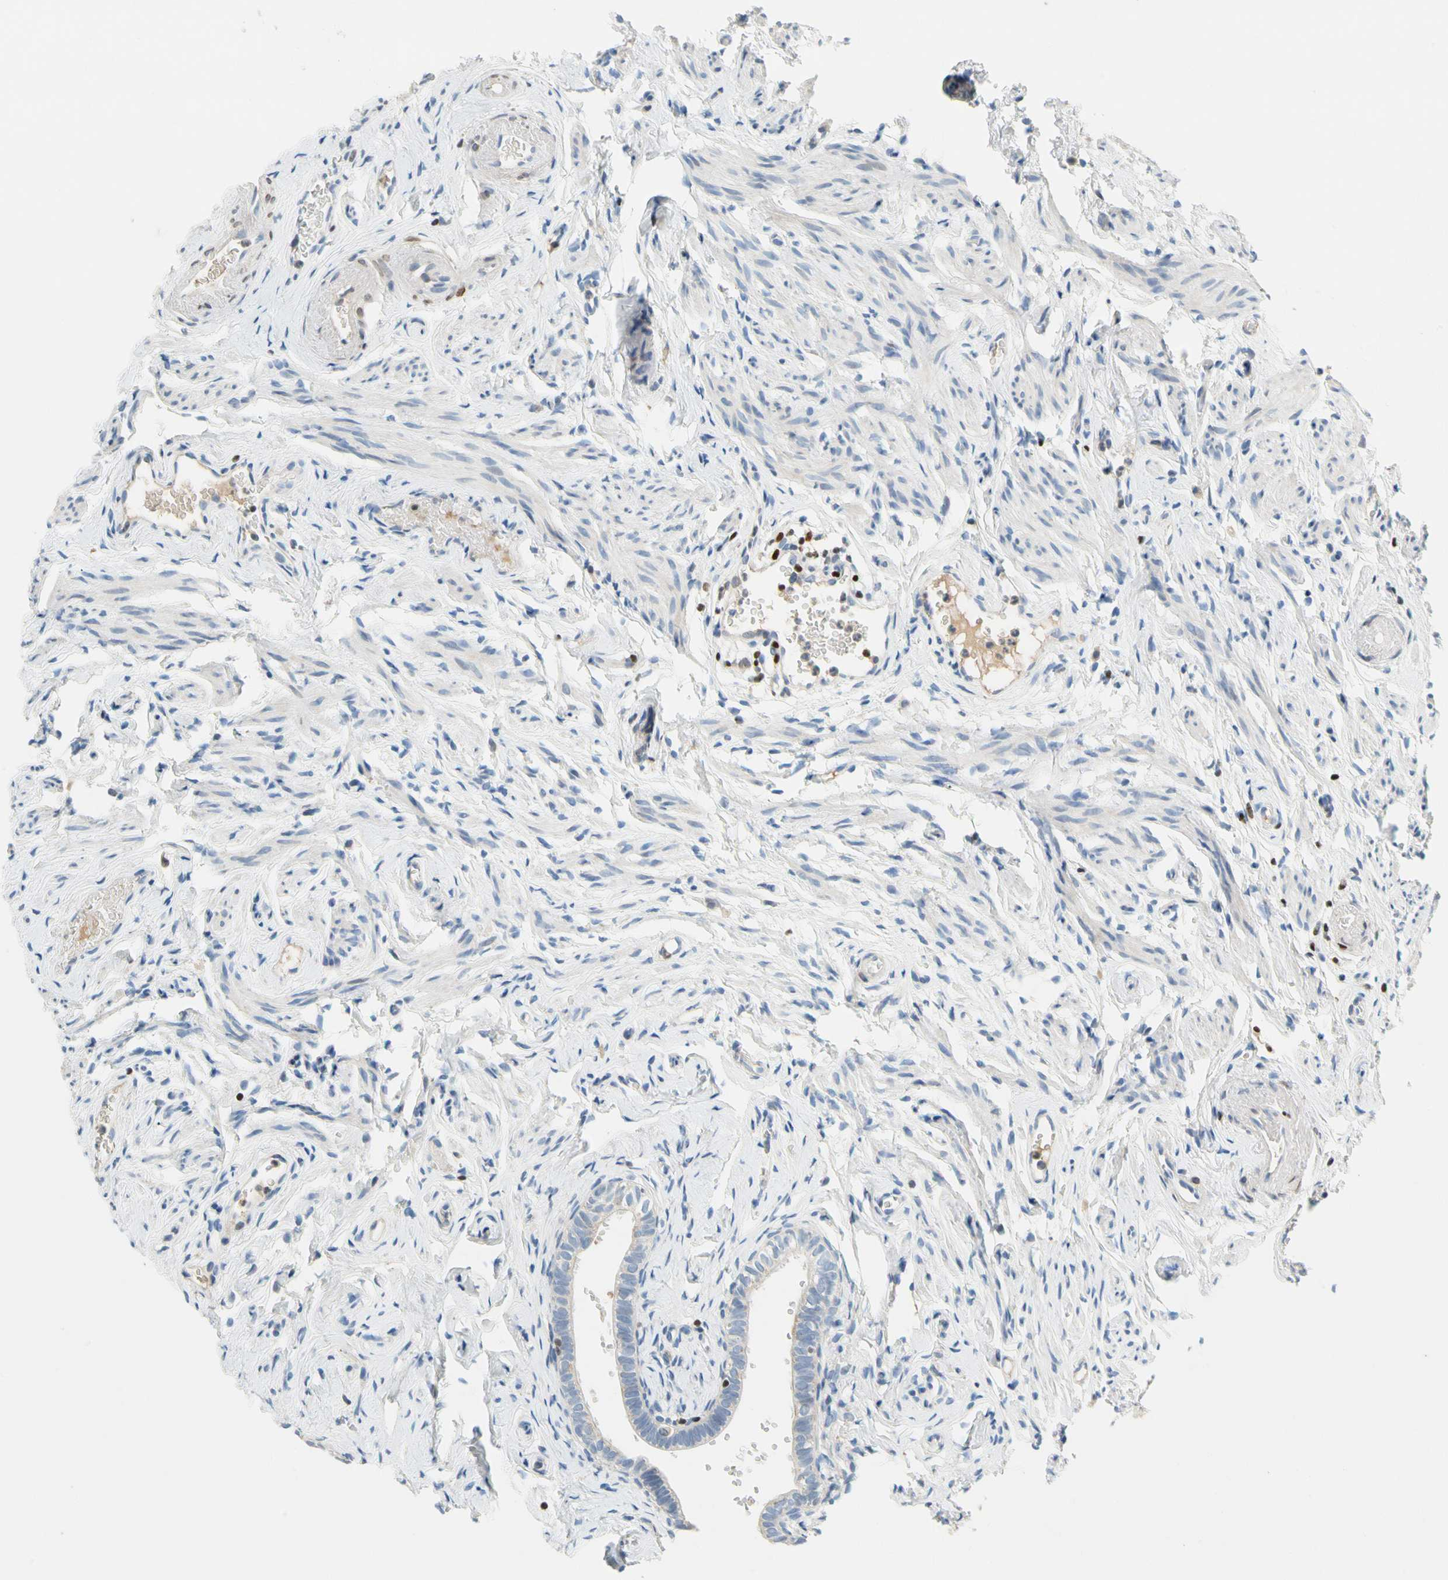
{"staining": {"intensity": "negative", "quantity": "none", "location": "none"}, "tissue": "fallopian tube", "cell_type": "Glandular cells", "image_type": "normal", "snomed": [{"axis": "morphology", "description": "Normal tissue, NOS"}, {"axis": "topography", "description": "Fallopian tube"}], "caption": "A photomicrograph of fallopian tube stained for a protein reveals no brown staining in glandular cells.", "gene": "SP140", "patient": {"sex": "female", "age": 71}}